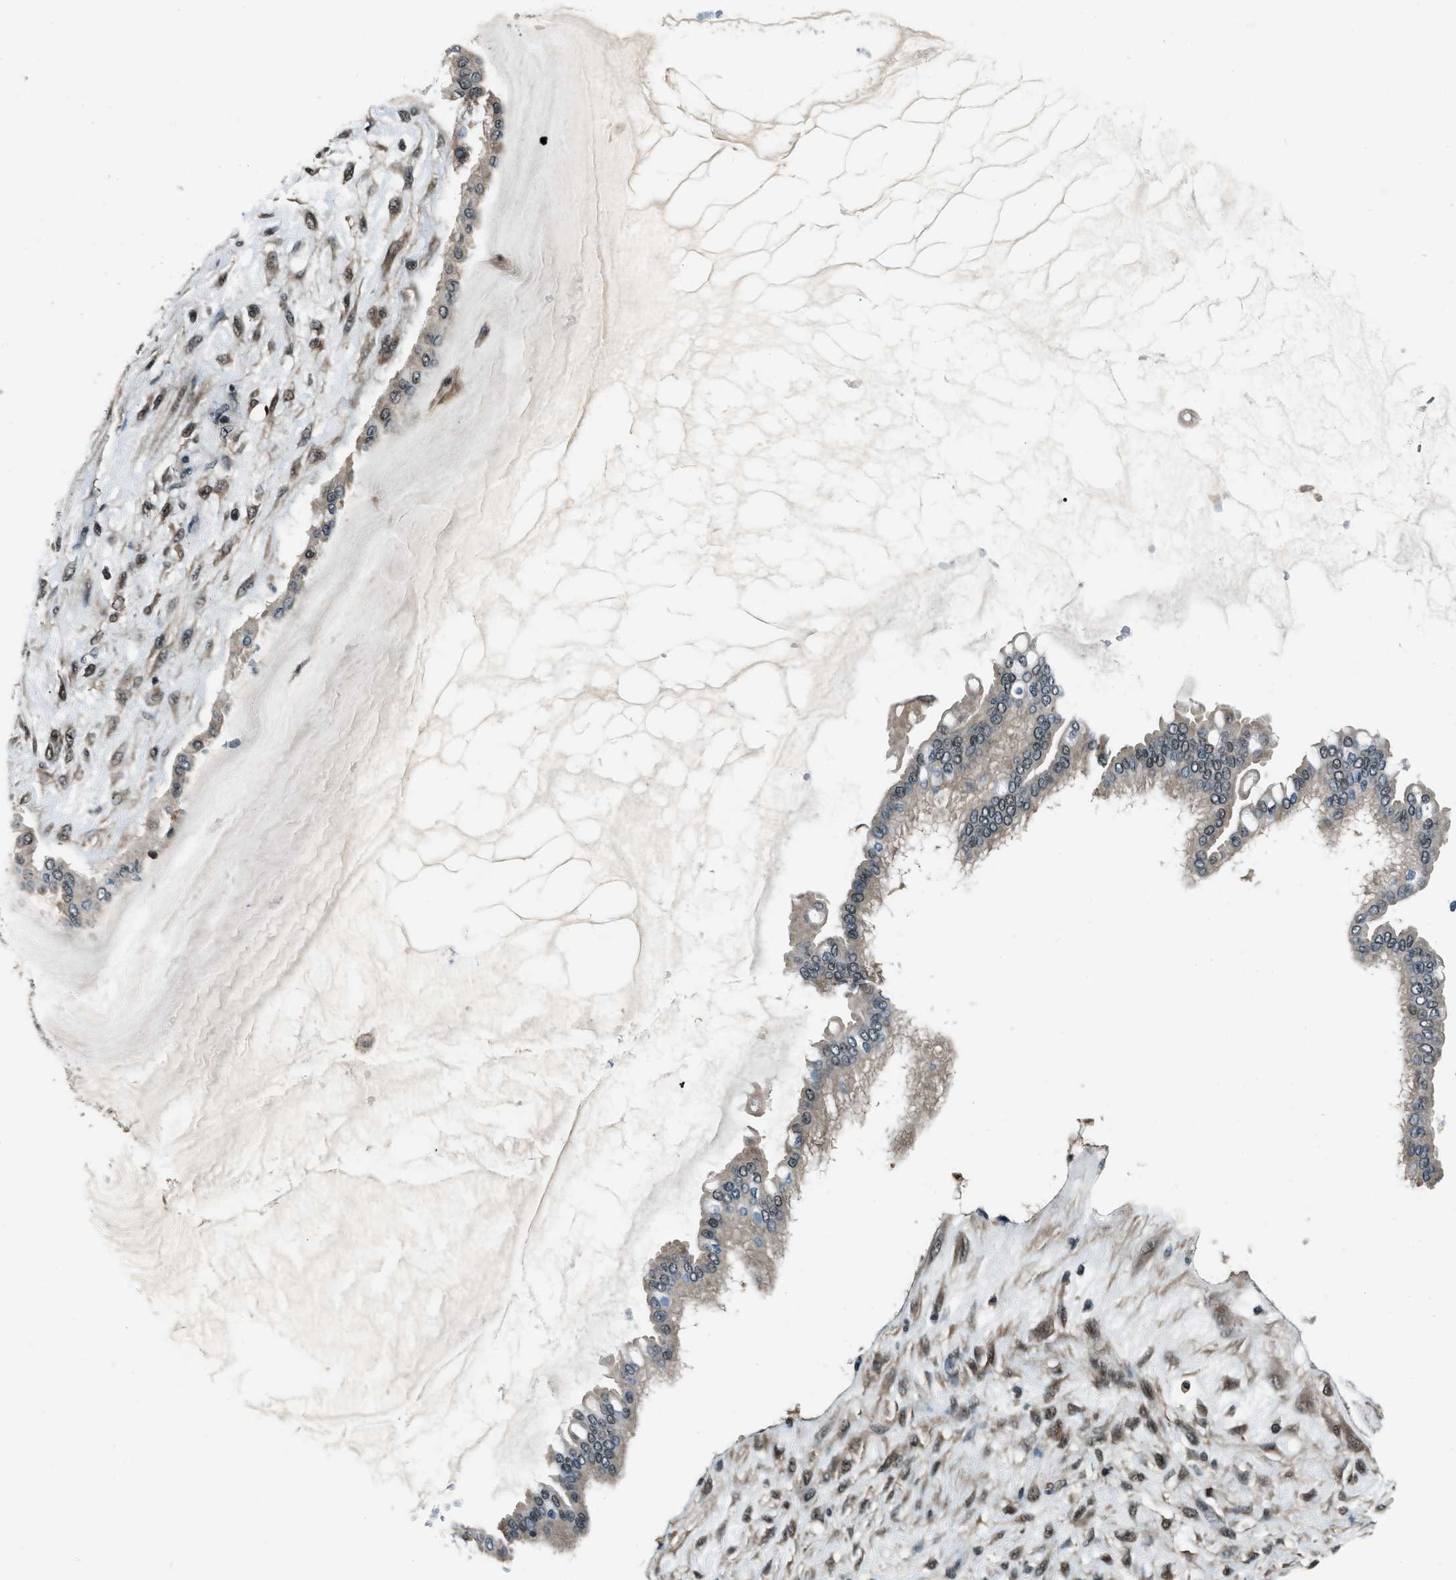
{"staining": {"intensity": "weak", "quantity": "25%-75%", "location": "cytoplasmic/membranous,nuclear"}, "tissue": "ovarian cancer", "cell_type": "Tumor cells", "image_type": "cancer", "snomed": [{"axis": "morphology", "description": "Cystadenocarcinoma, mucinous, NOS"}, {"axis": "topography", "description": "Ovary"}], "caption": "An image of mucinous cystadenocarcinoma (ovarian) stained for a protein reveals weak cytoplasmic/membranous and nuclear brown staining in tumor cells. (DAB (3,3'-diaminobenzidine) = brown stain, brightfield microscopy at high magnification).", "gene": "NUDCD3", "patient": {"sex": "female", "age": 73}}